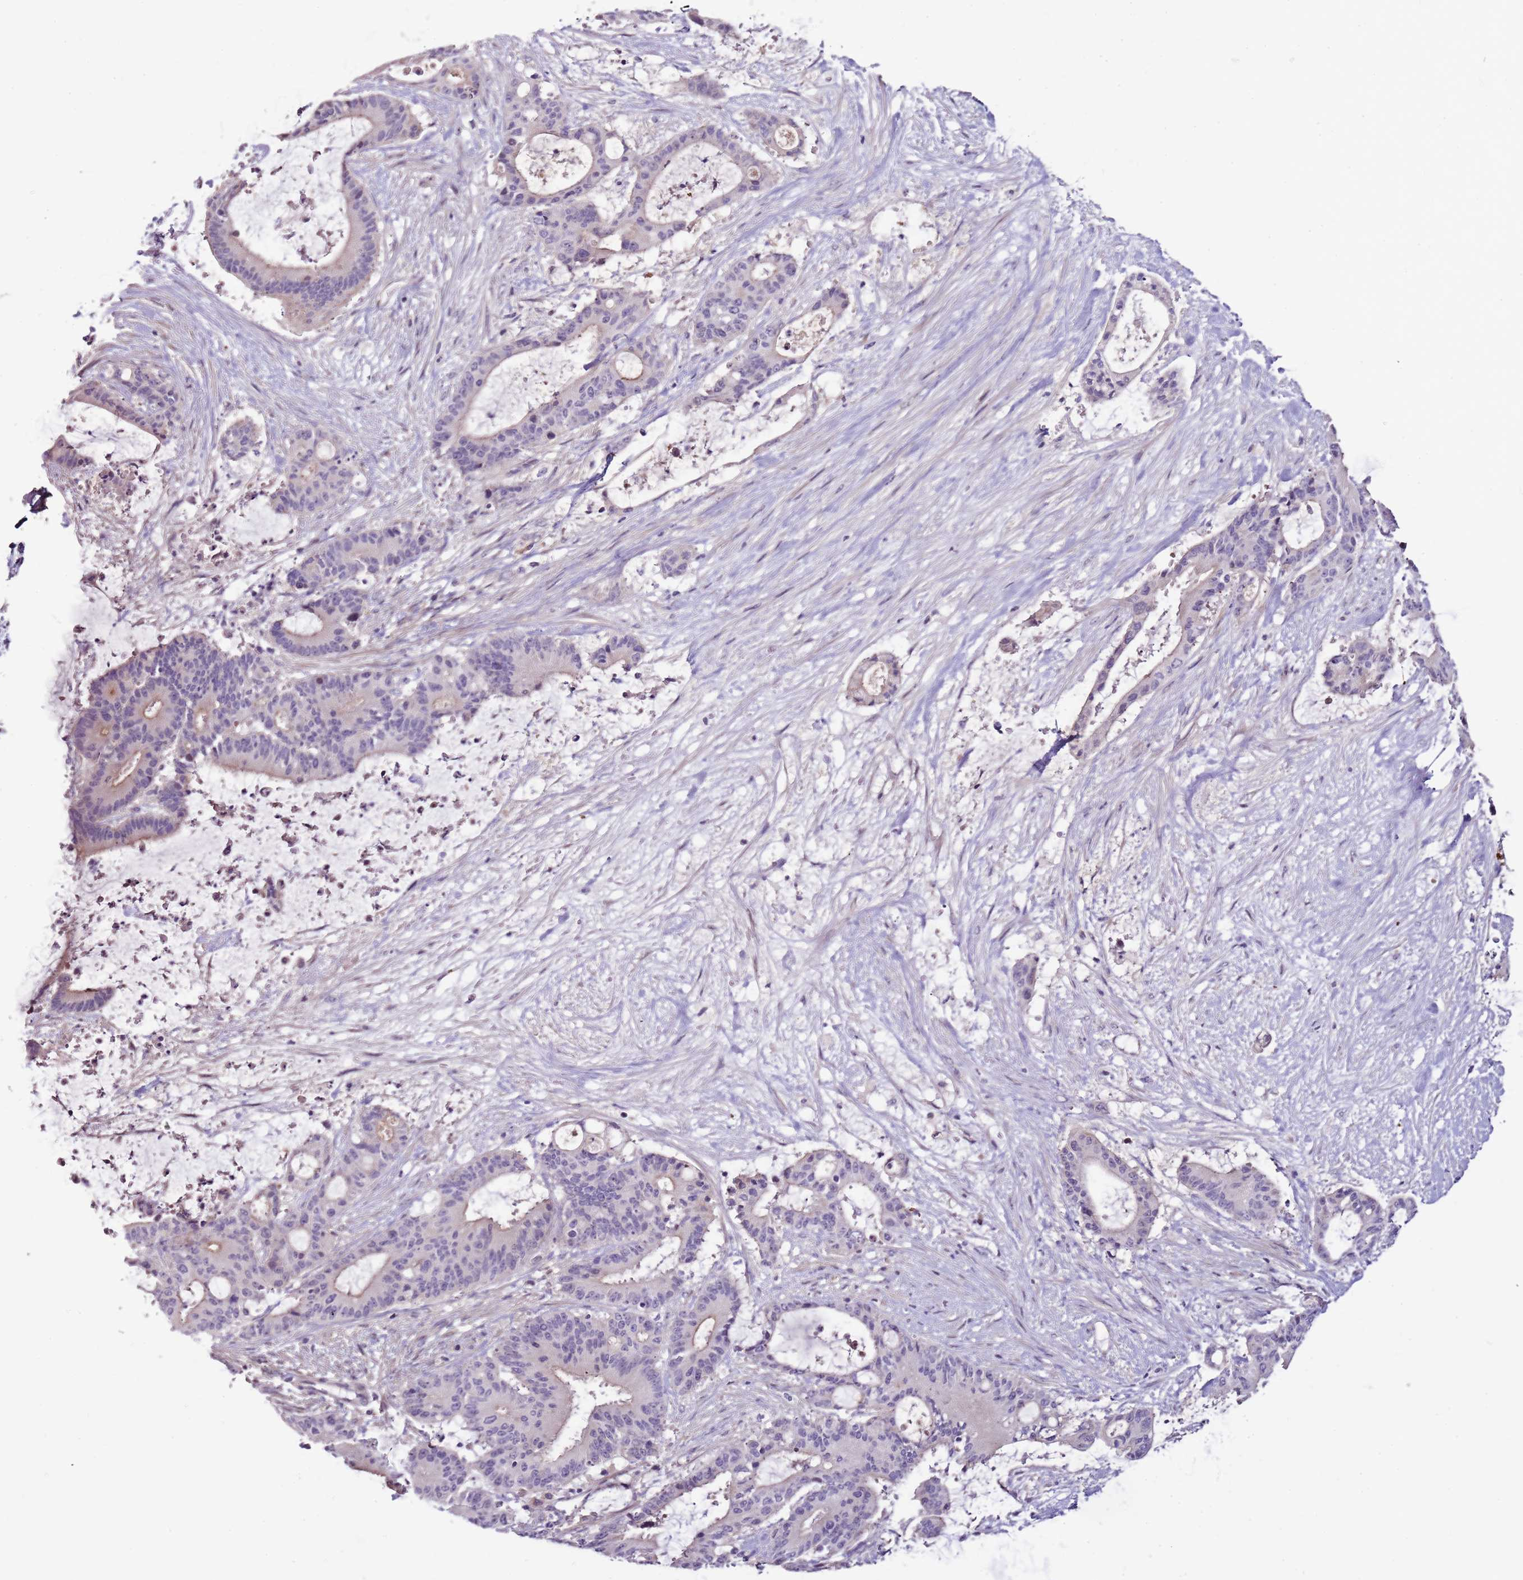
{"staining": {"intensity": "weak", "quantity": "<25%", "location": "cytoplasmic/membranous"}, "tissue": "liver cancer", "cell_type": "Tumor cells", "image_type": "cancer", "snomed": [{"axis": "morphology", "description": "Normal tissue, NOS"}, {"axis": "morphology", "description": "Cholangiocarcinoma"}, {"axis": "topography", "description": "Liver"}, {"axis": "topography", "description": "Peripheral nerve tissue"}], "caption": "Image shows no significant protein expression in tumor cells of liver cholangiocarcinoma.", "gene": "NKX2-3", "patient": {"sex": "female", "age": 73}}